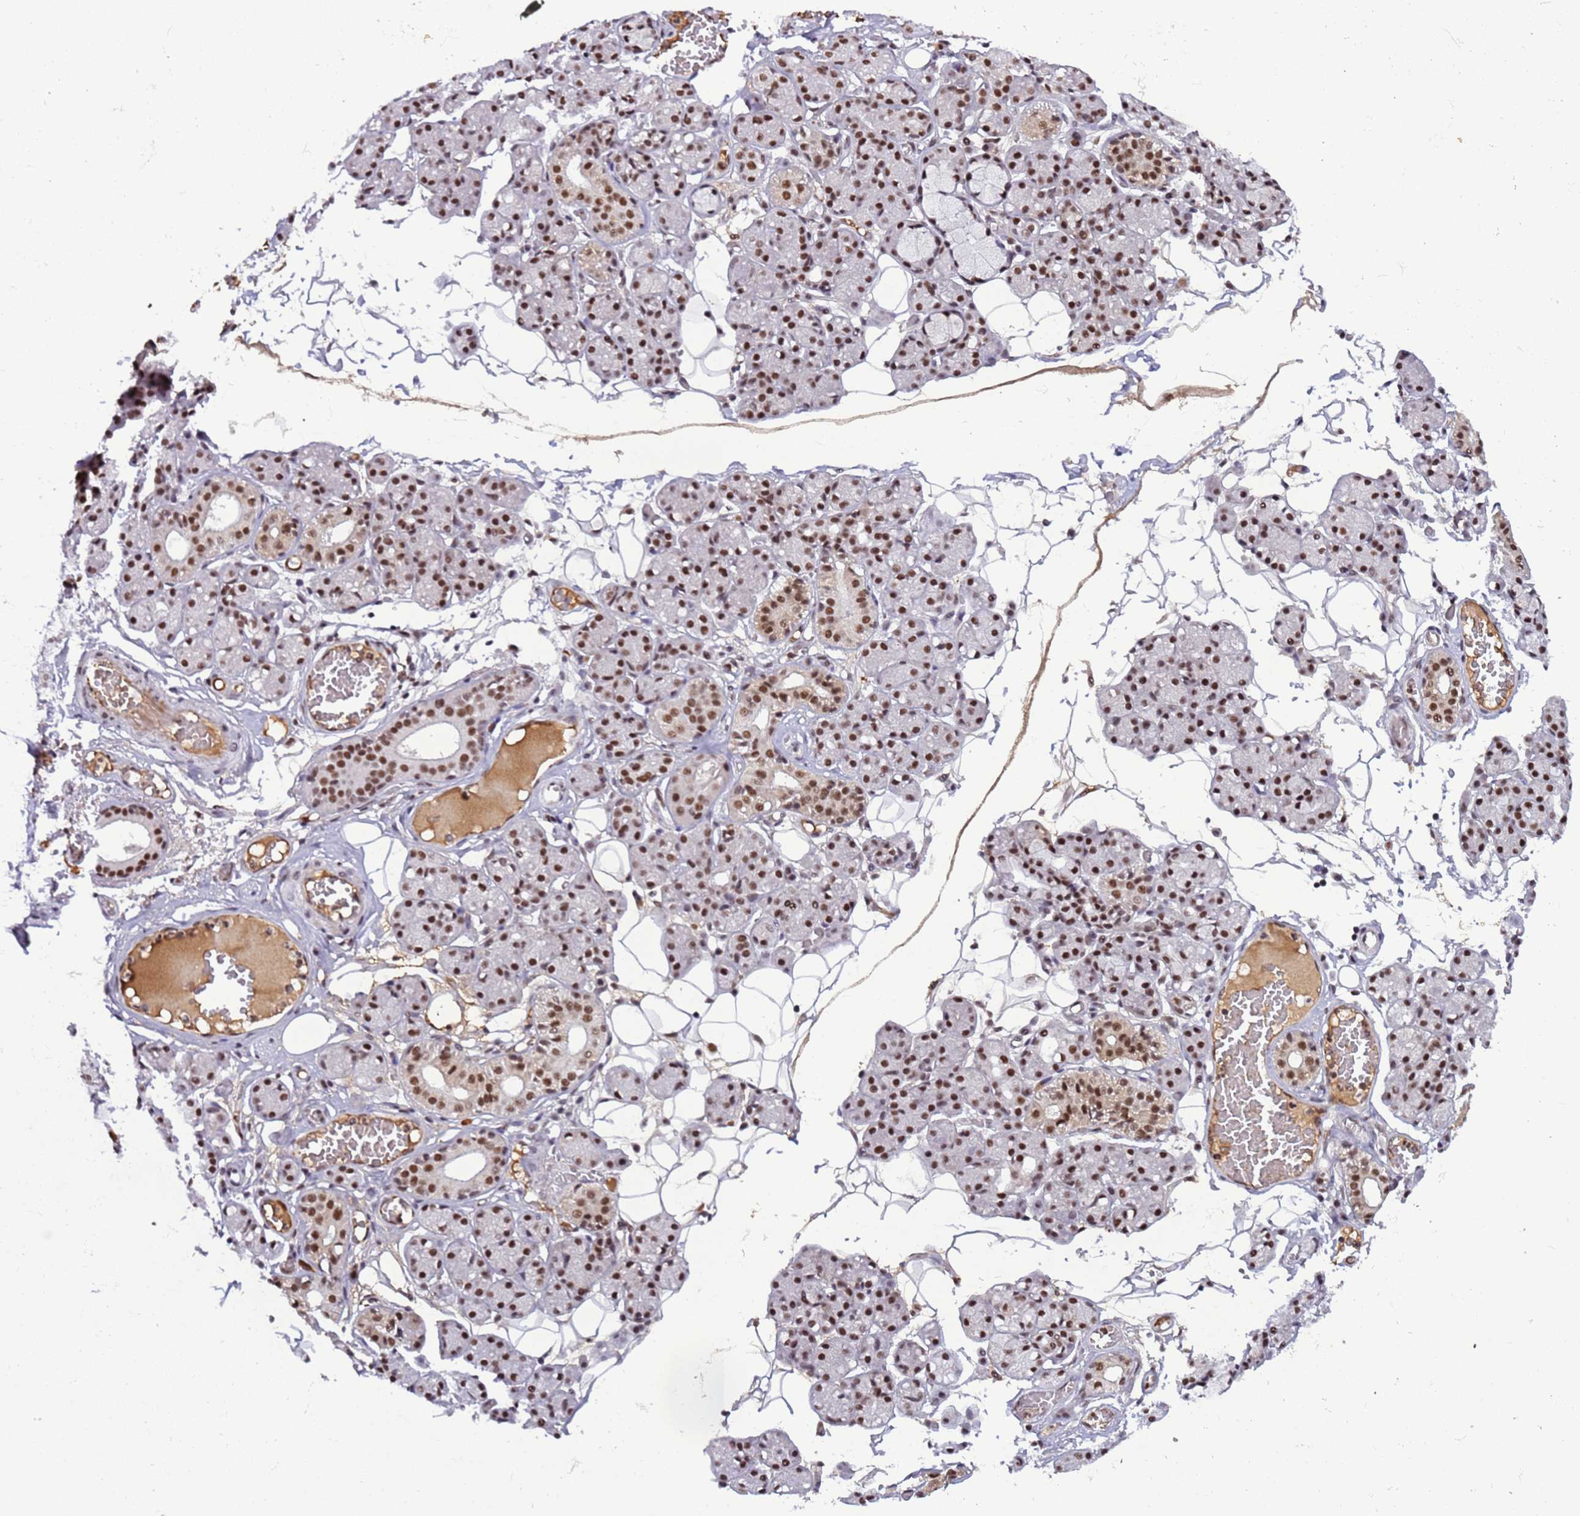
{"staining": {"intensity": "strong", "quantity": ">75%", "location": "nuclear"}, "tissue": "salivary gland", "cell_type": "Glandular cells", "image_type": "normal", "snomed": [{"axis": "morphology", "description": "Normal tissue, NOS"}, {"axis": "topography", "description": "Salivary gland"}], "caption": "Normal salivary gland exhibits strong nuclear expression in approximately >75% of glandular cells Immunohistochemistry (ihc) stains the protein of interest in brown and the nuclei are stained blue..", "gene": "SRRT", "patient": {"sex": "male", "age": 63}}